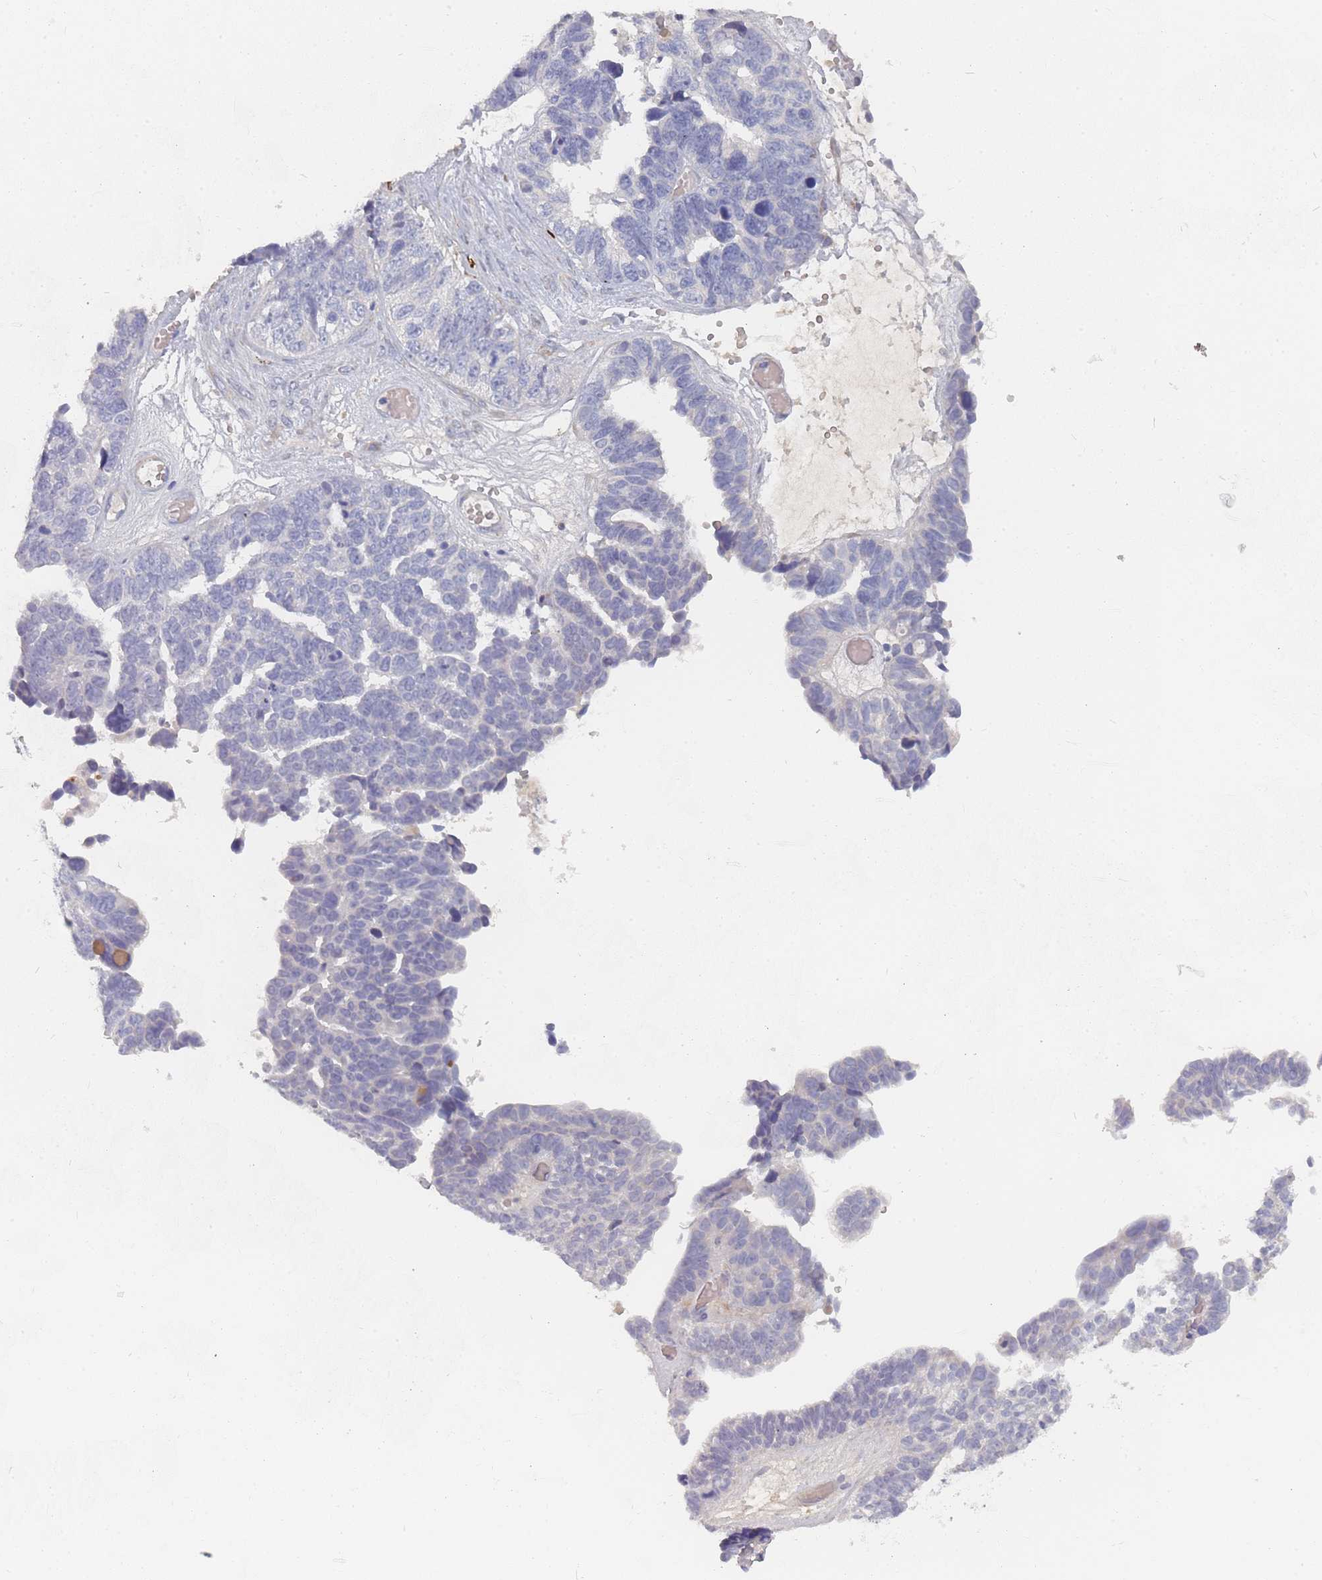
{"staining": {"intensity": "negative", "quantity": "none", "location": "none"}, "tissue": "ovarian cancer", "cell_type": "Tumor cells", "image_type": "cancer", "snomed": [{"axis": "morphology", "description": "Cystadenocarcinoma, serous, NOS"}, {"axis": "topography", "description": "Ovary"}], "caption": "Immunohistochemistry (IHC) photomicrograph of ovarian serous cystadenocarcinoma stained for a protein (brown), which displays no positivity in tumor cells.", "gene": "SLC35E4", "patient": {"sex": "female", "age": 79}}